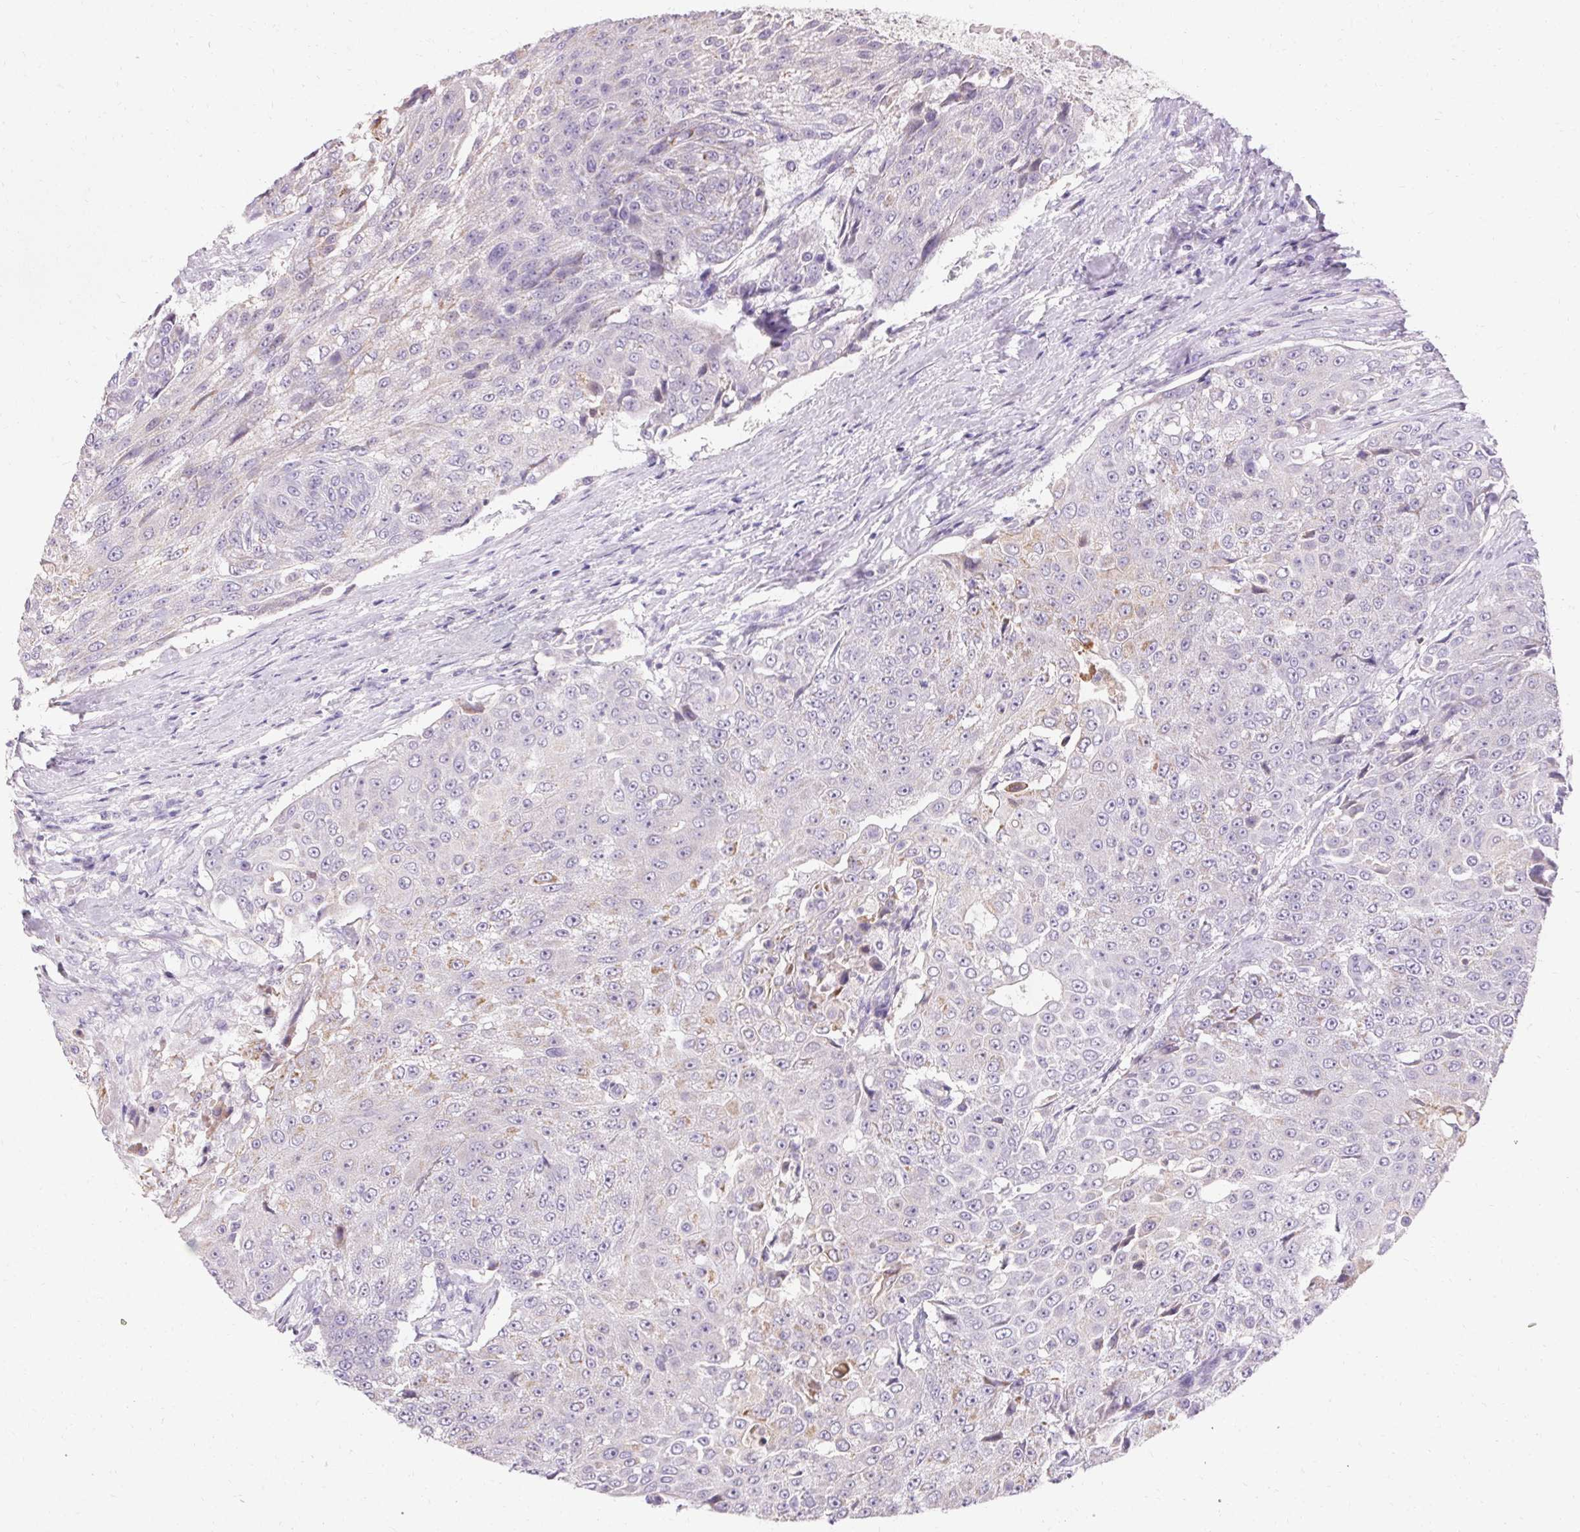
{"staining": {"intensity": "moderate", "quantity": "<25%", "location": "cytoplasmic/membranous"}, "tissue": "urothelial cancer", "cell_type": "Tumor cells", "image_type": "cancer", "snomed": [{"axis": "morphology", "description": "Urothelial carcinoma, High grade"}, {"axis": "topography", "description": "Urinary bladder"}], "caption": "Tumor cells demonstrate low levels of moderate cytoplasmic/membranous expression in about <25% of cells in human urothelial cancer.", "gene": "TRIP13", "patient": {"sex": "female", "age": 63}}